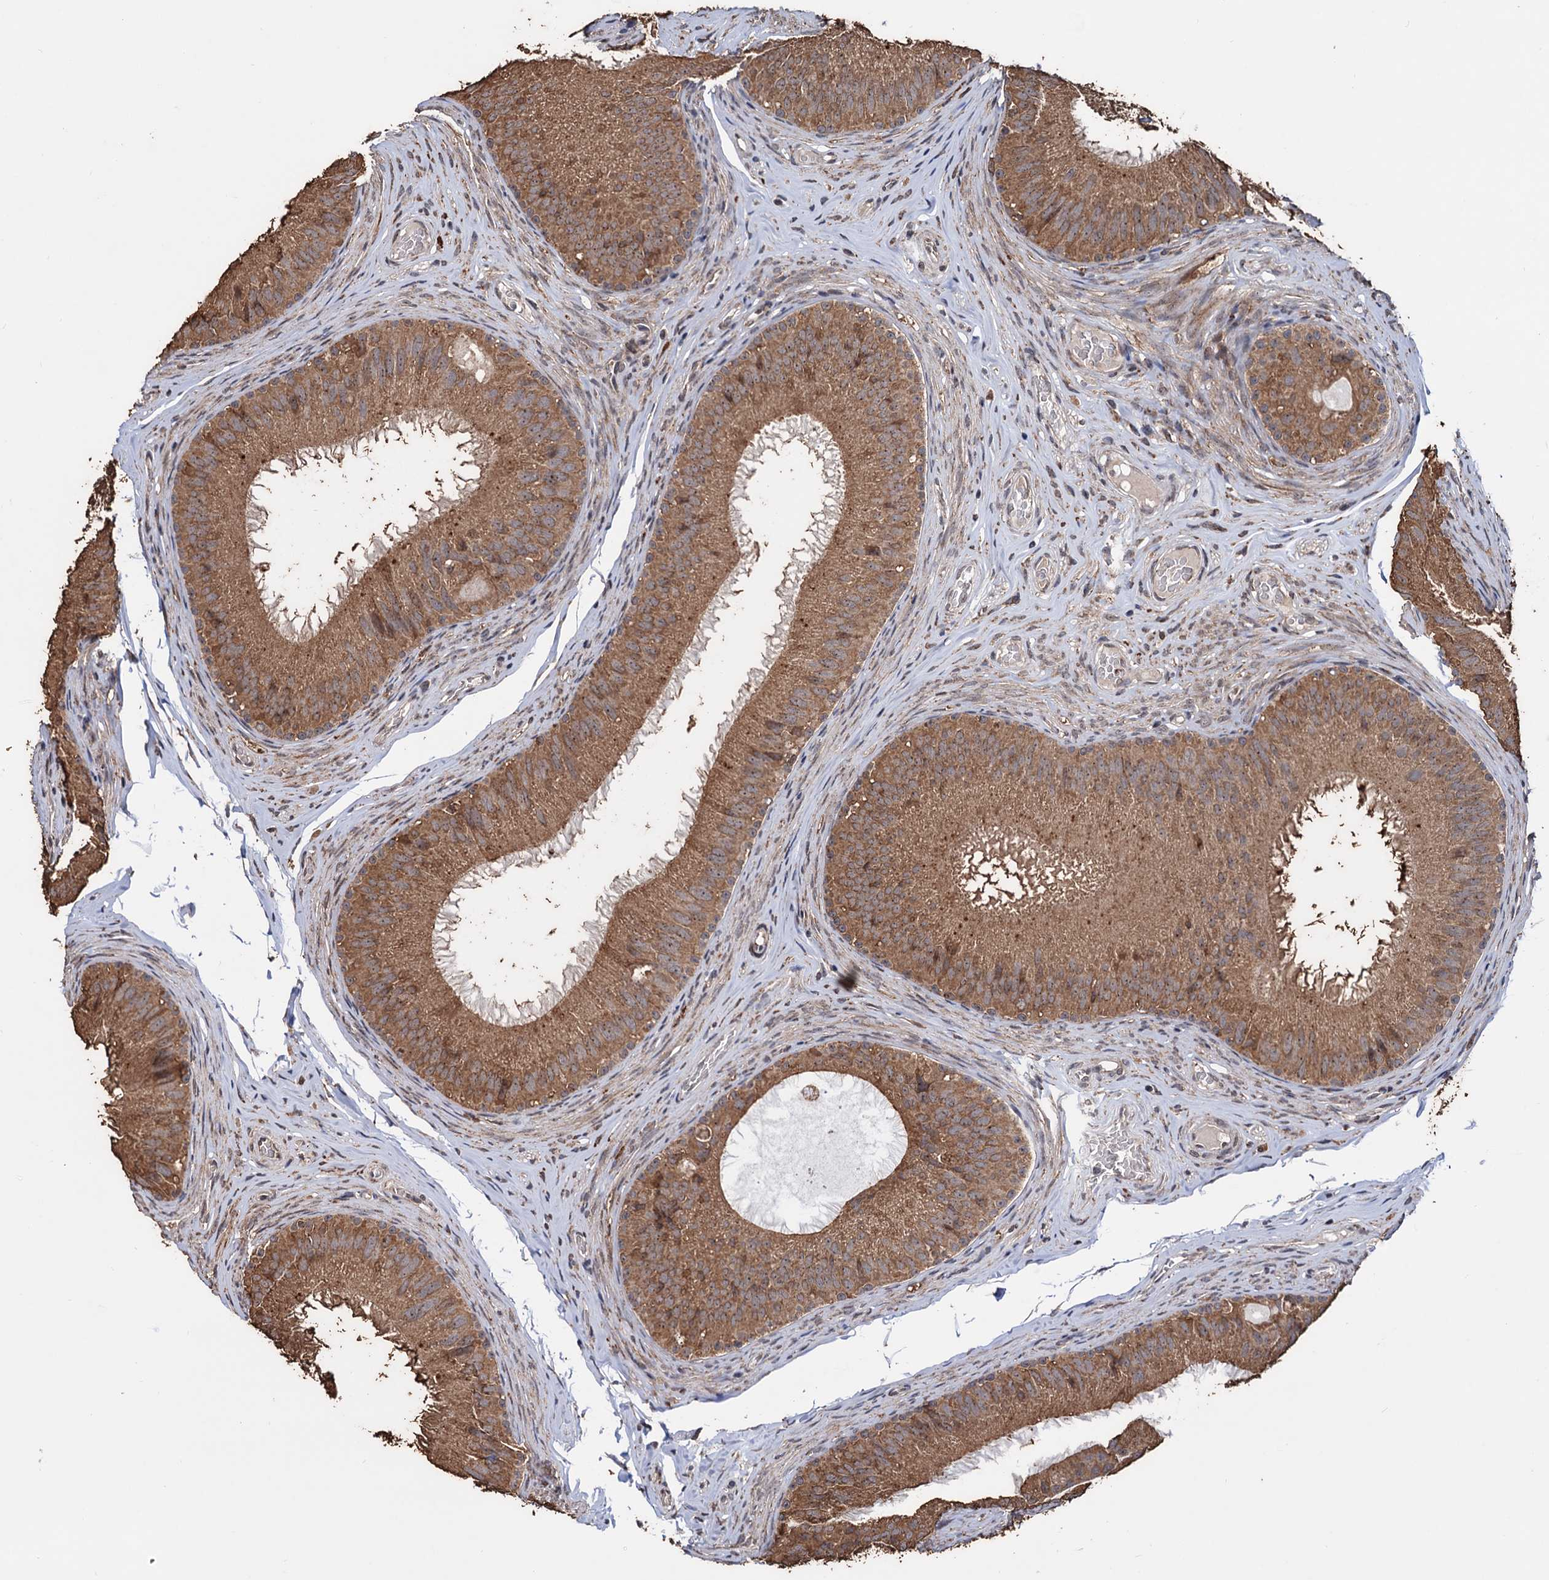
{"staining": {"intensity": "moderate", "quantity": ">75%", "location": "cytoplasmic/membranous"}, "tissue": "epididymis", "cell_type": "Glandular cells", "image_type": "normal", "snomed": [{"axis": "morphology", "description": "Normal tissue, NOS"}, {"axis": "topography", "description": "Epididymis"}], "caption": "IHC (DAB (3,3'-diaminobenzidine)) staining of unremarkable epididymis shows moderate cytoplasmic/membranous protein positivity in about >75% of glandular cells.", "gene": "TBC1D12", "patient": {"sex": "male", "age": 34}}